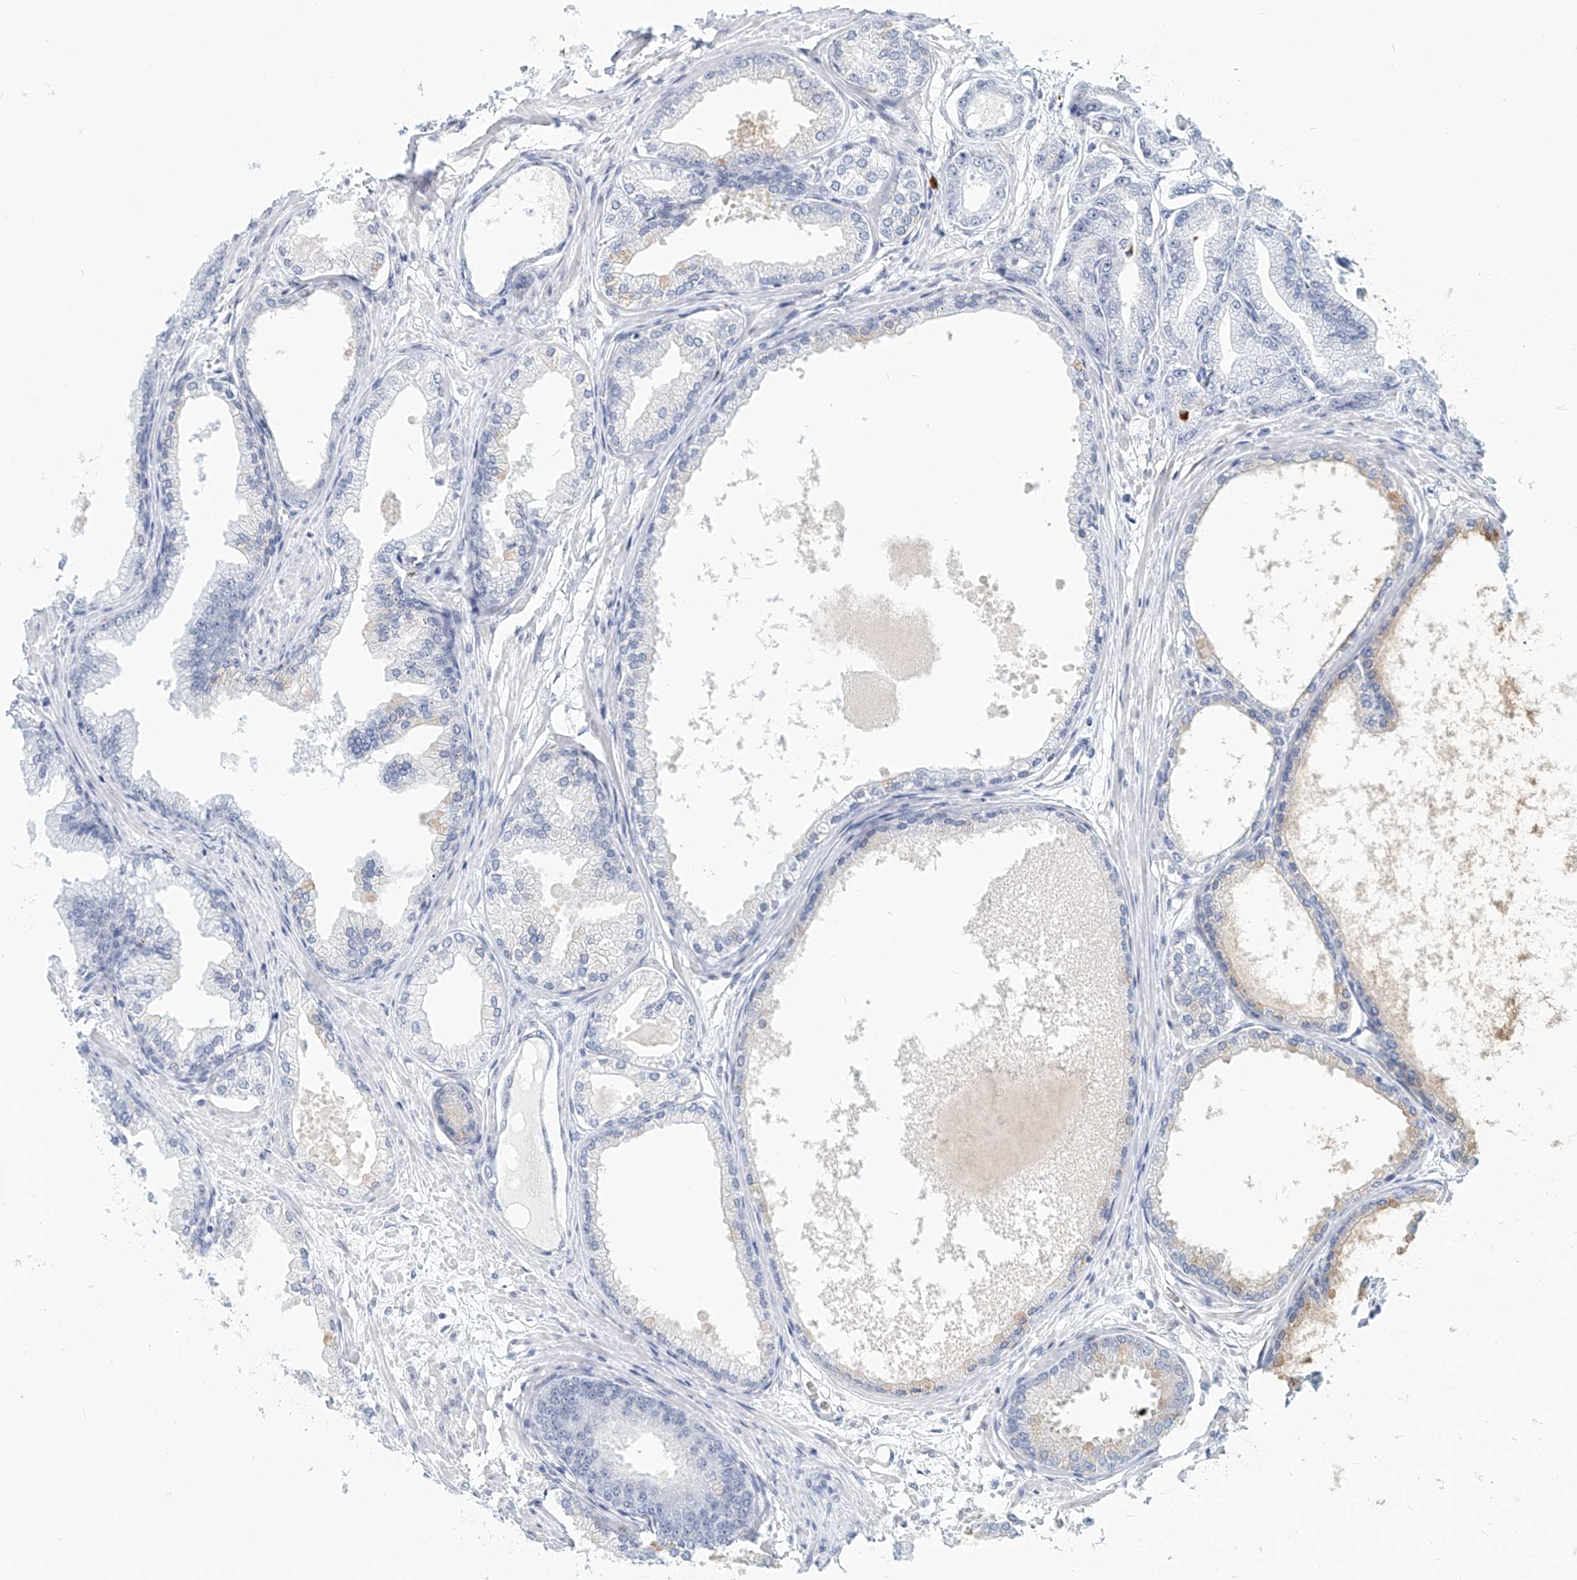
{"staining": {"intensity": "negative", "quantity": "none", "location": "none"}, "tissue": "prostate cancer", "cell_type": "Tumor cells", "image_type": "cancer", "snomed": [{"axis": "morphology", "description": "Adenocarcinoma, Low grade"}, {"axis": "topography", "description": "Prostate"}], "caption": "Immunohistochemistry (IHC) micrograph of neoplastic tissue: prostate cancer (low-grade adenocarcinoma) stained with DAB reveals no significant protein expression in tumor cells.", "gene": "SASH1", "patient": {"sex": "male", "age": 63}}